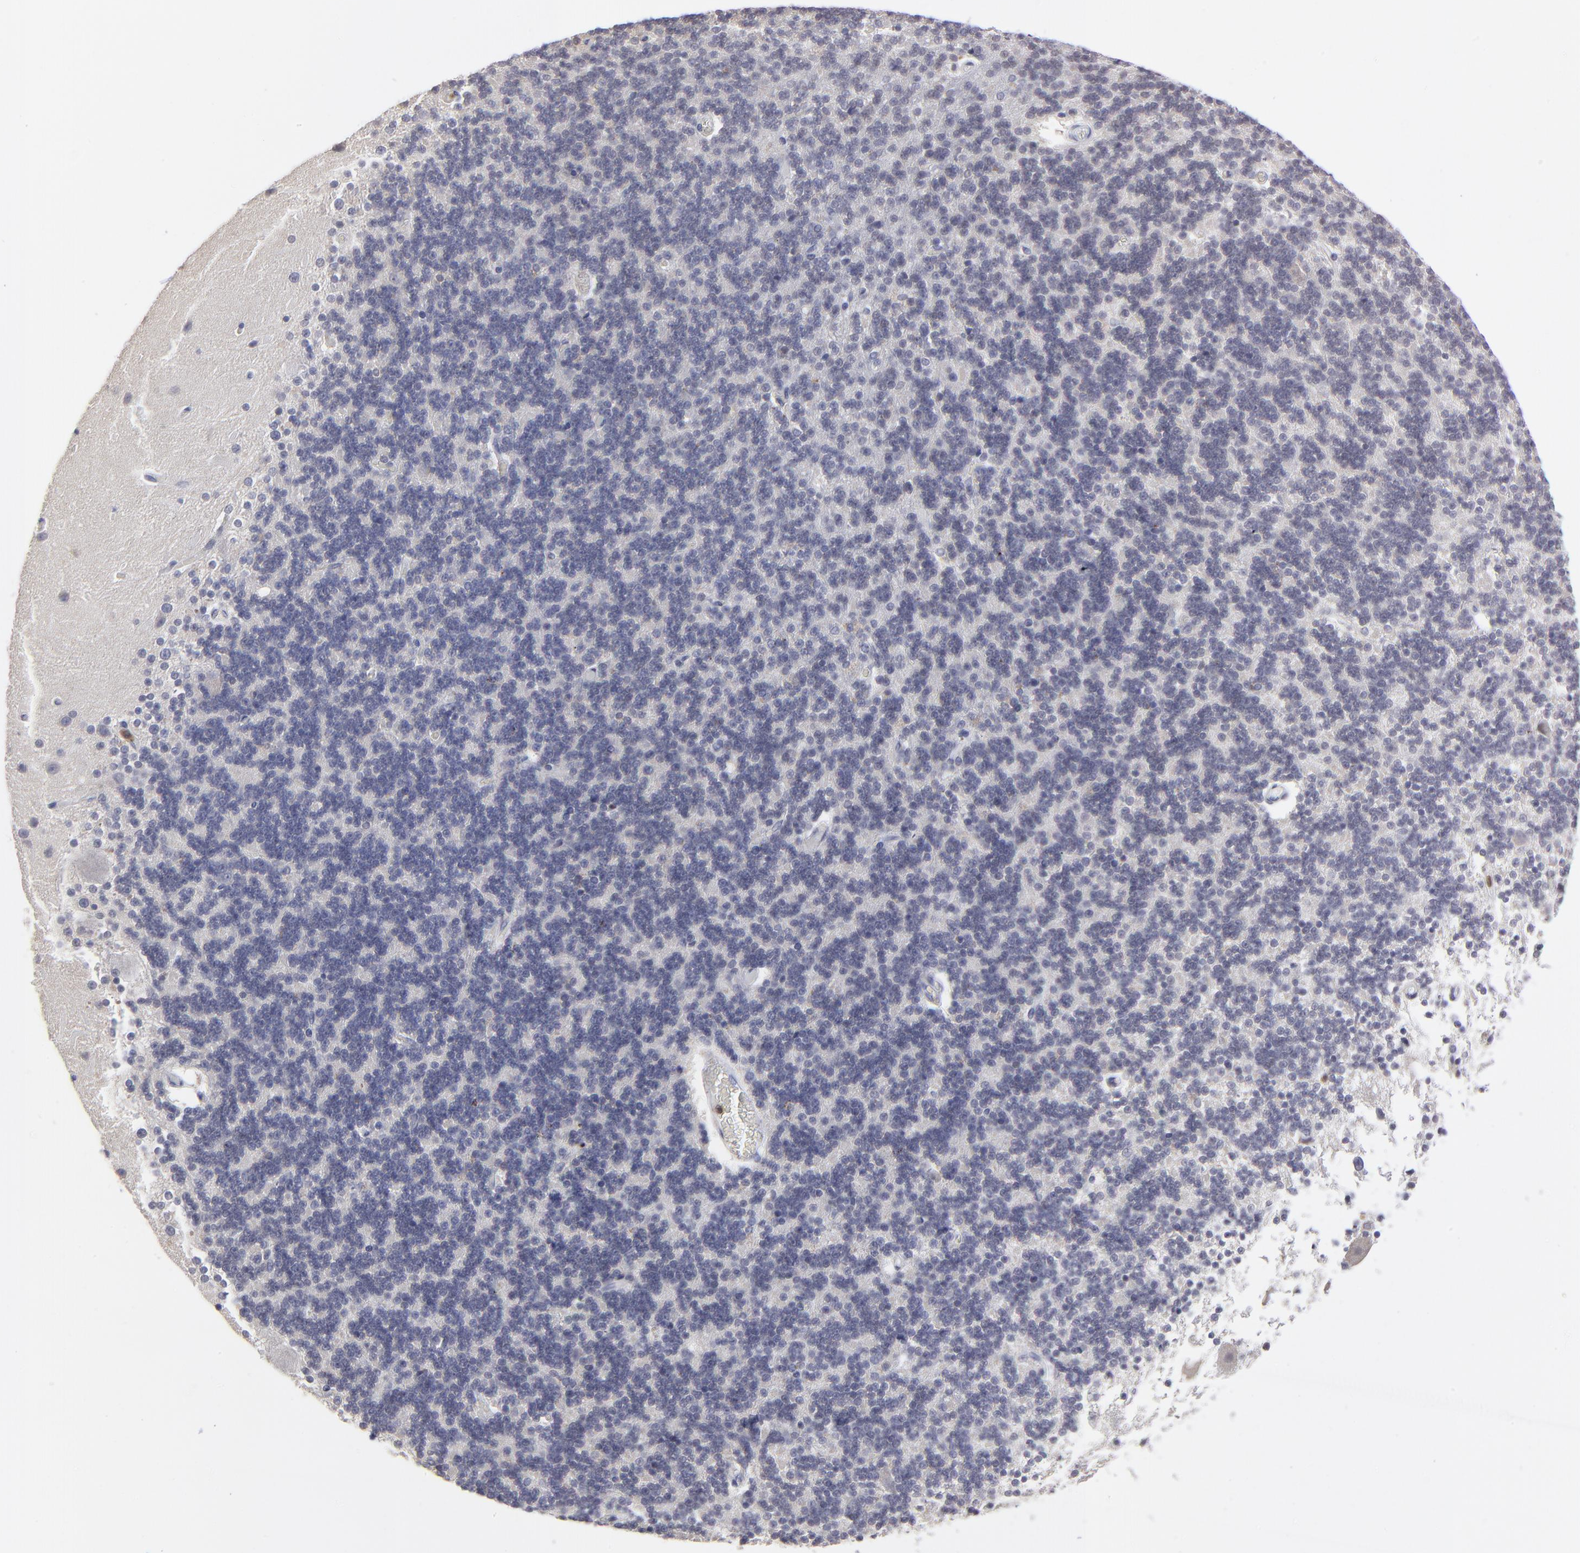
{"staining": {"intensity": "negative", "quantity": "none", "location": "none"}, "tissue": "cerebellum", "cell_type": "Cells in granular layer", "image_type": "normal", "snomed": [{"axis": "morphology", "description": "Normal tissue, NOS"}, {"axis": "topography", "description": "Cerebellum"}], "caption": "IHC histopathology image of unremarkable cerebellum stained for a protein (brown), which demonstrates no positivity in cells in granular layer.", "gene": "CASP3", "patient": {"sex": "female", "age": 54}}